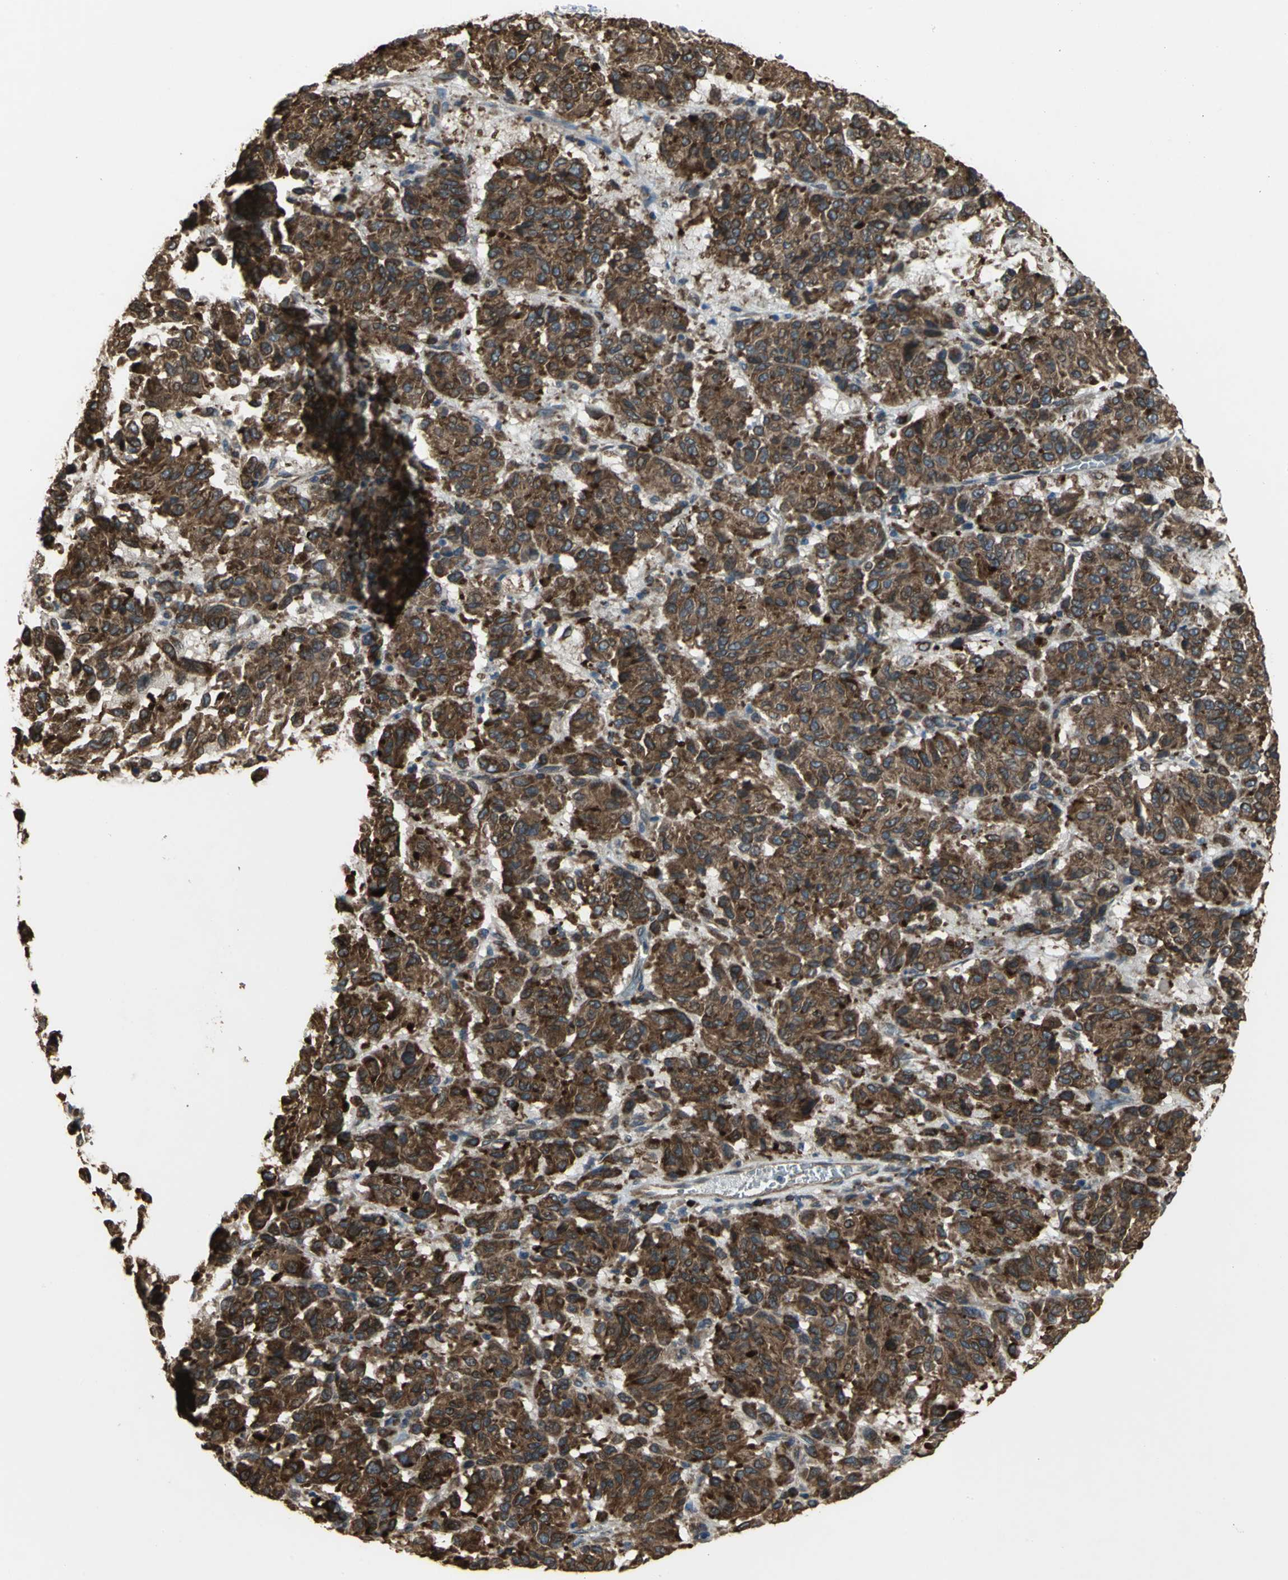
{"staining": {"intensity": "strong", "quantity": ">75%", "location": "cytoplasmic/membranous"}, "tissue": "melanoma", "cell_type": "Tumor cells", "image_type": "cancer", "snomed": [{"axis": "morphology", "description": "Malignant melanoma, Metastatic site"}, {"axis": "topography", "description": "Lung"}], "caption": "An image showing strong cytoplasmic/membranous staining in about >75% of tumor cells in melanoma, as visualized by brown immunohistochemical staining.", "gene": "SYVN1", "patient": {"sex": "male", "age": 64}}